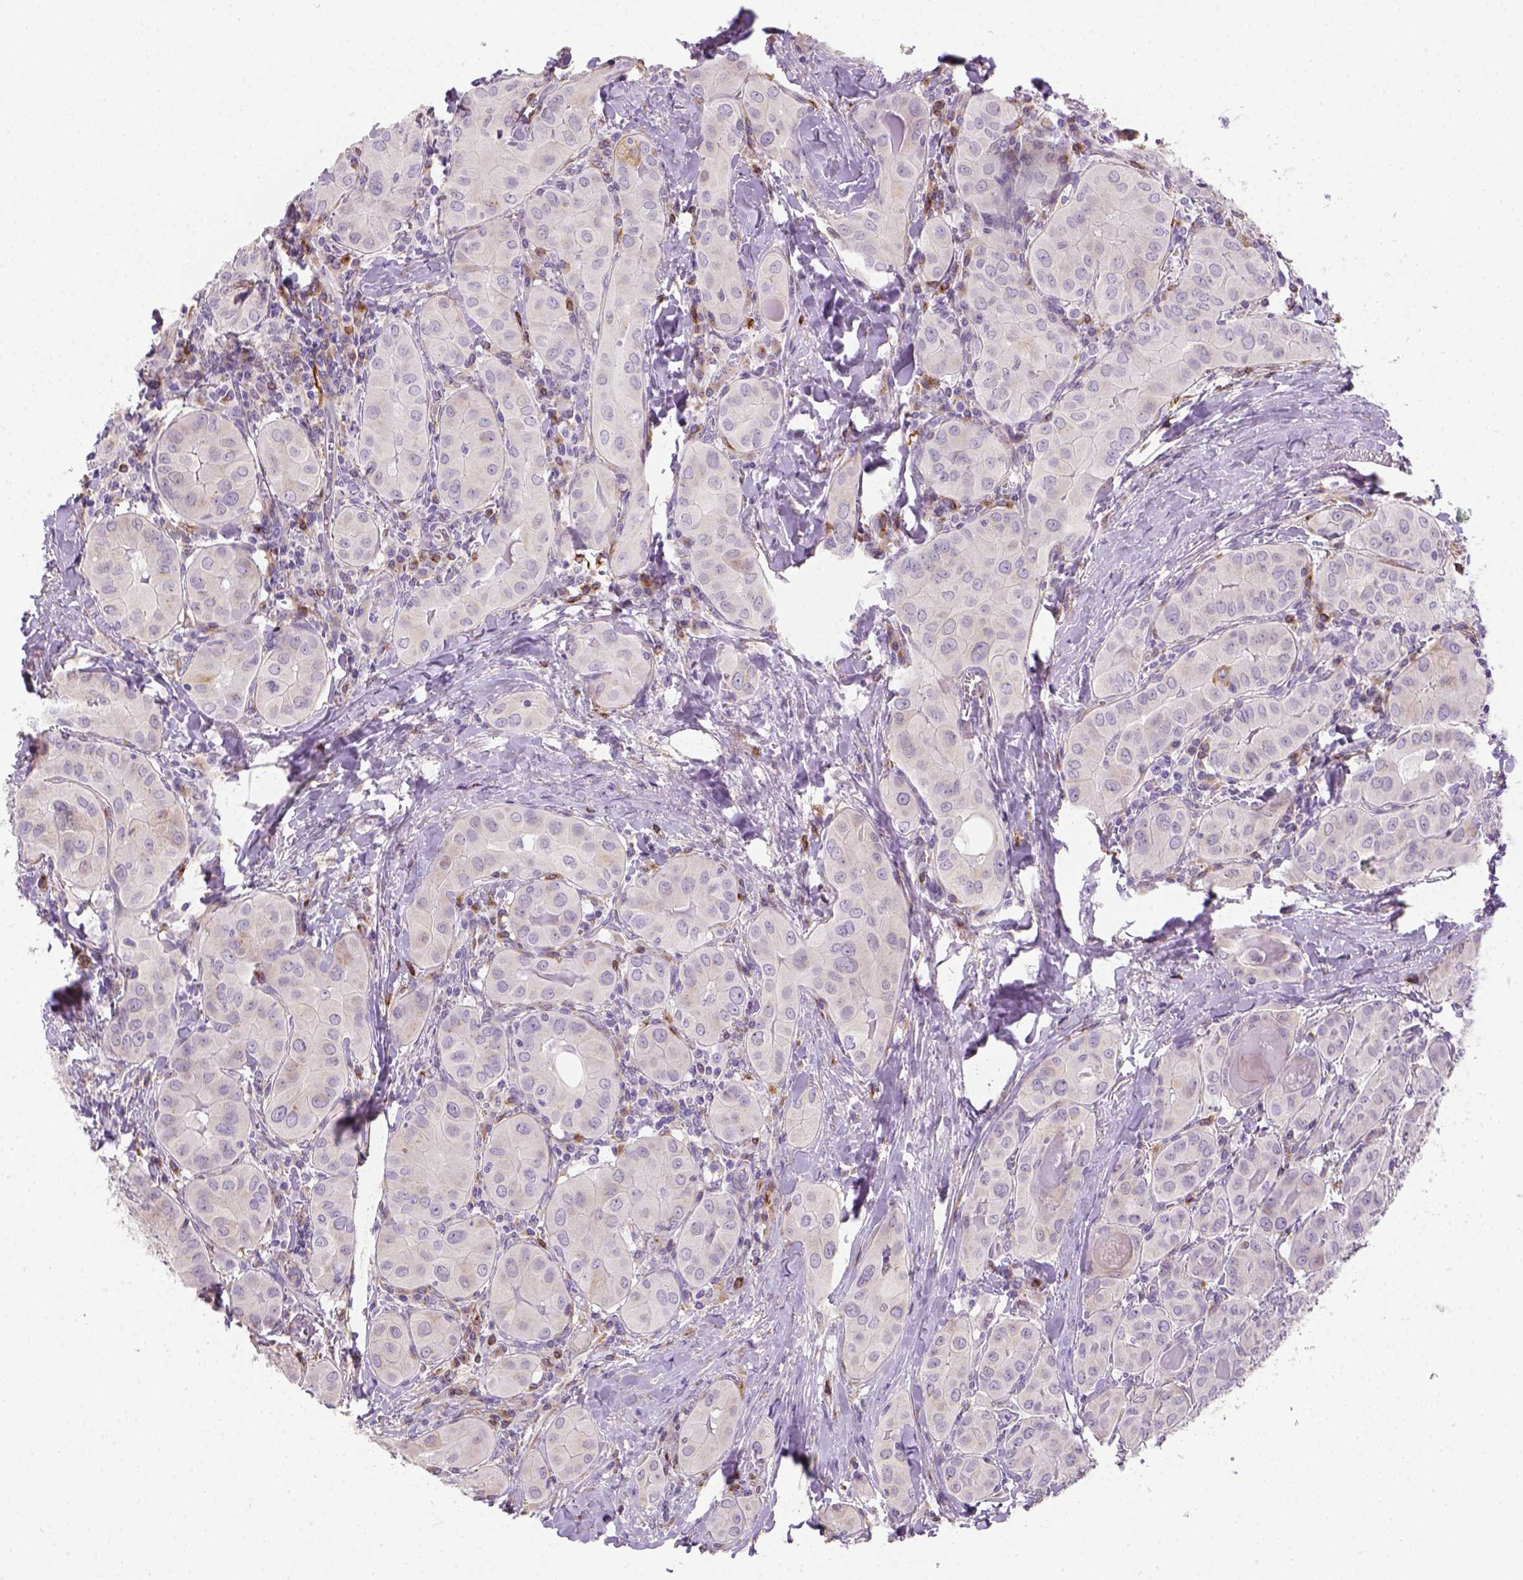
{"staining": {"intensity": "negative", "quantity": "none", "location": "none"}, "tissue": "thyroid cancer", "cell_type": "Tumor cells", "image_type": "cancer", "snomed": [{"axis": "morphology", "description": "Papillary adenocarcinoma, NOS"}, {"axis": "topography", "description": "Thyroid gland"}], "caption": "This is an IHC histopathology image of thyroid papillary adenocarcinoma. There is no positivity in tumor cells.", "gene": "CACNB1", "patient": {"sex": "female", "age": 37}}